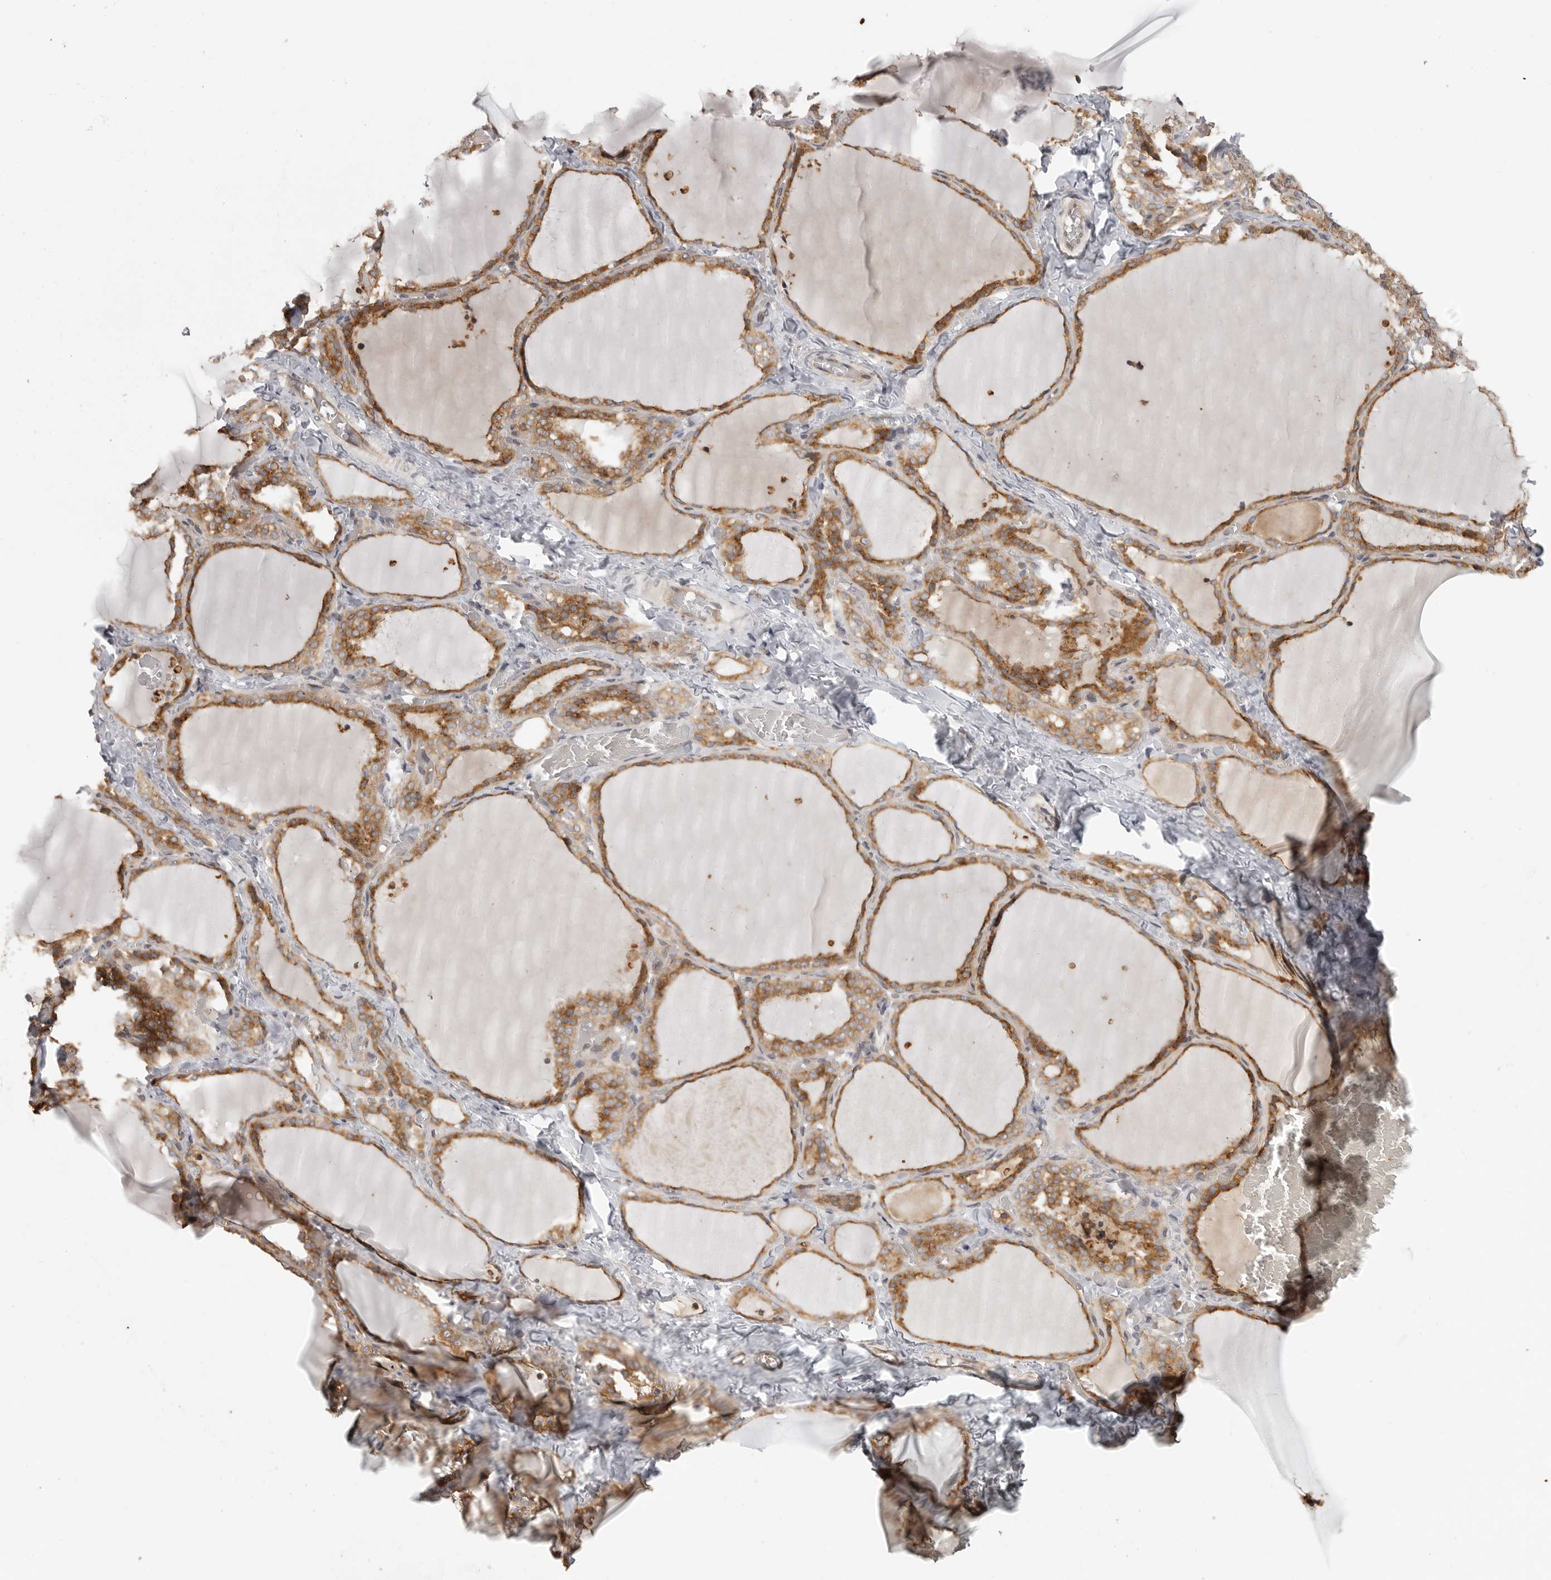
{"staining": {"intensity": "moderate", "quantity": ">75%", "location": "cytoplasmic/membranous"}, "tissue": "thyroid gland", "cell_type": "Glandular cells", "image_type": "normal", "snomed": [{"axis": "morphology", "description": "Normal tissue, NOS"}, {"axis": "topography", "description": "Thyroid gland"}], "caption": "A high-resolution micrograph shows IHC staining of benign thyroid gland, which shows moderate cytoplasmic/membranous positivity in about >75% of glandular cells. (Brightfield microscopy of DAB IHC at high magnification).", "gene": "IDO1", "patient": {"sex": "female", "age": 22}}